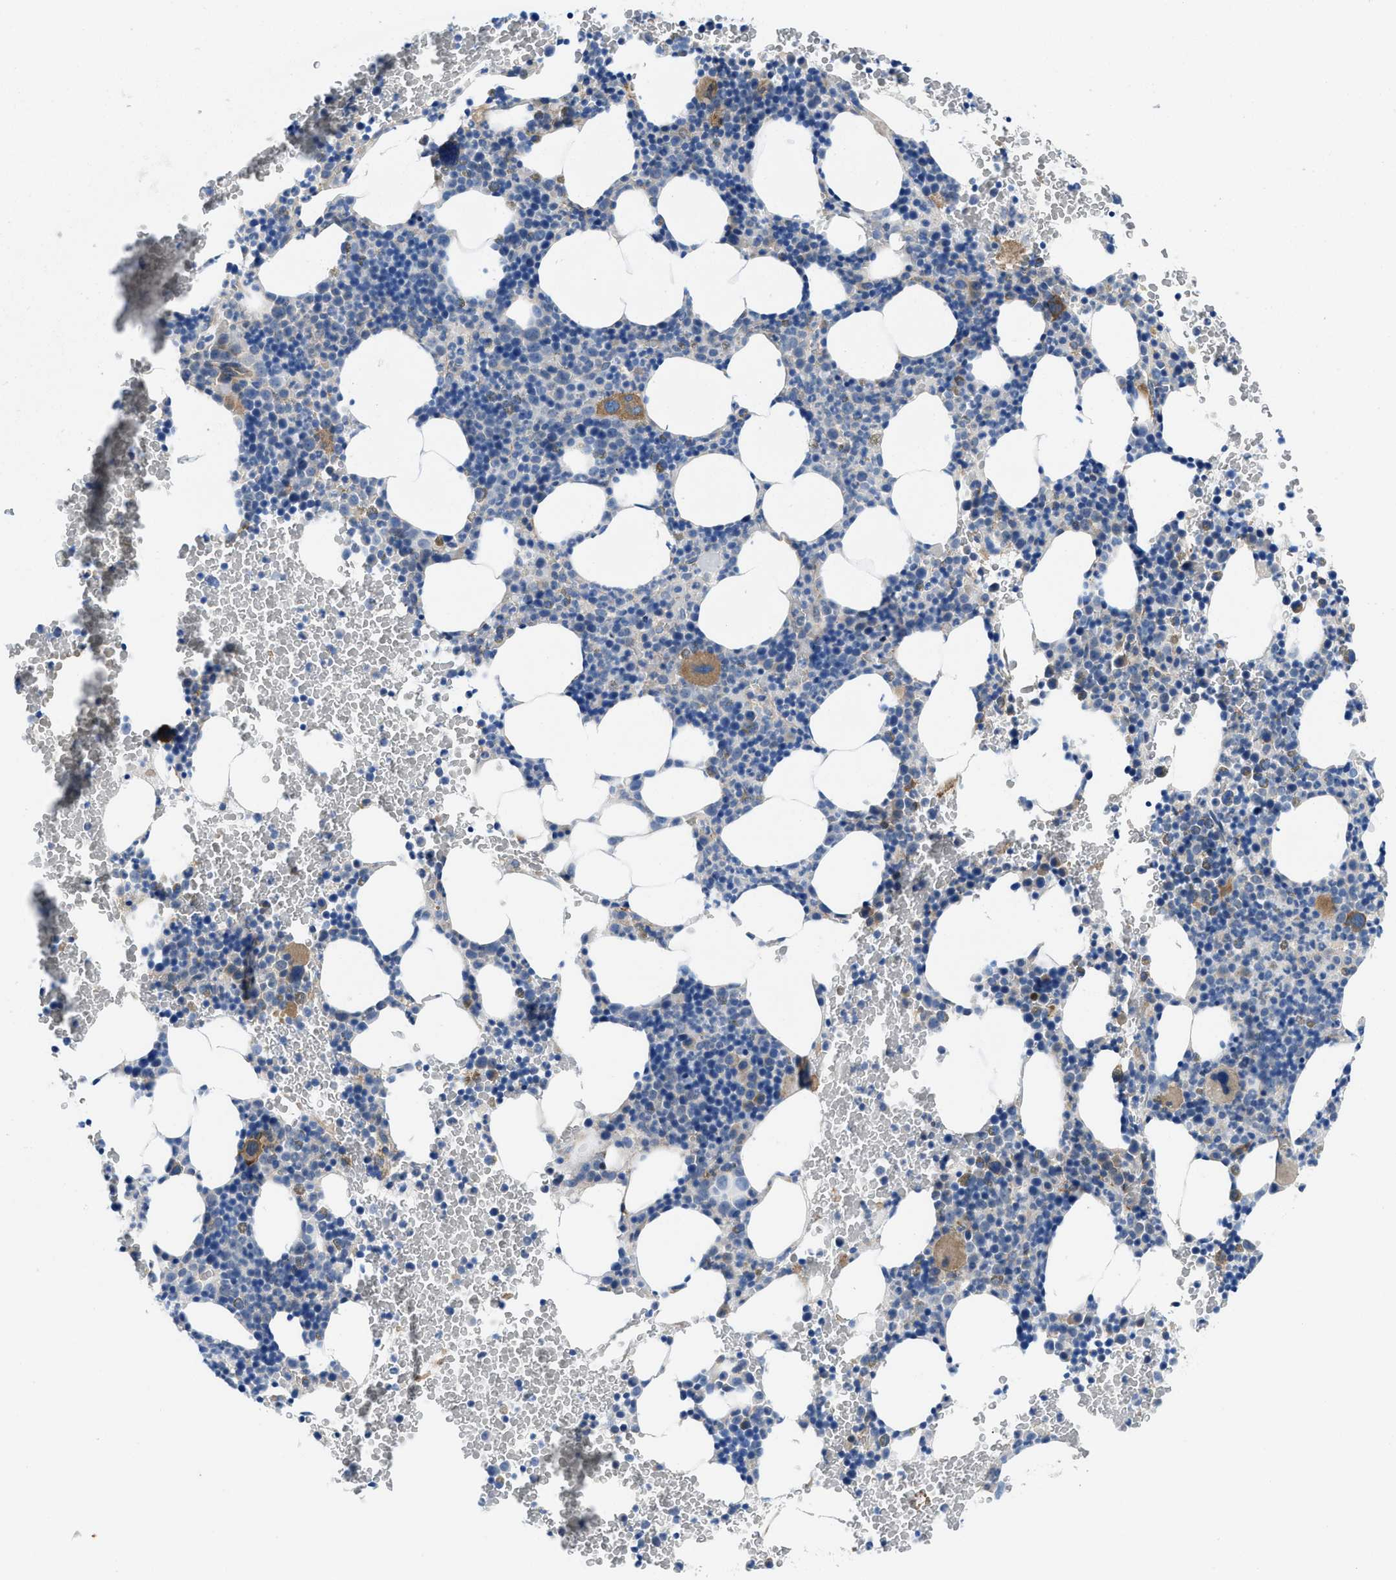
{"staining": {"intensity": "moderate", "quantity": "<25%", "location": "cytoplasmic/membranous"}, "tissue": "bone marrow", "cell_type": "Hematopoietic cells", "image_type": "normal", "snomed": [{"axis": "morphology", "description": "Normal tissue, NOS"}, {"axis": "morphology", "description": "Inflammation, NOS"}, {"axis": "topography", "description": "Bone marrow"}], "caption": "Immunohistochemistry (IHC) image of normal bone marrow: bone marrow stained using immunohistochemistry displays low levels of moderate protein expression localized specifically in the cytoplasmic/membranous of hematopoietic cells, appearing as a cytoplasmic/membranous brown color.", "gene": "PDLIM5", "patient": {"sex": "female", "age": 70}}